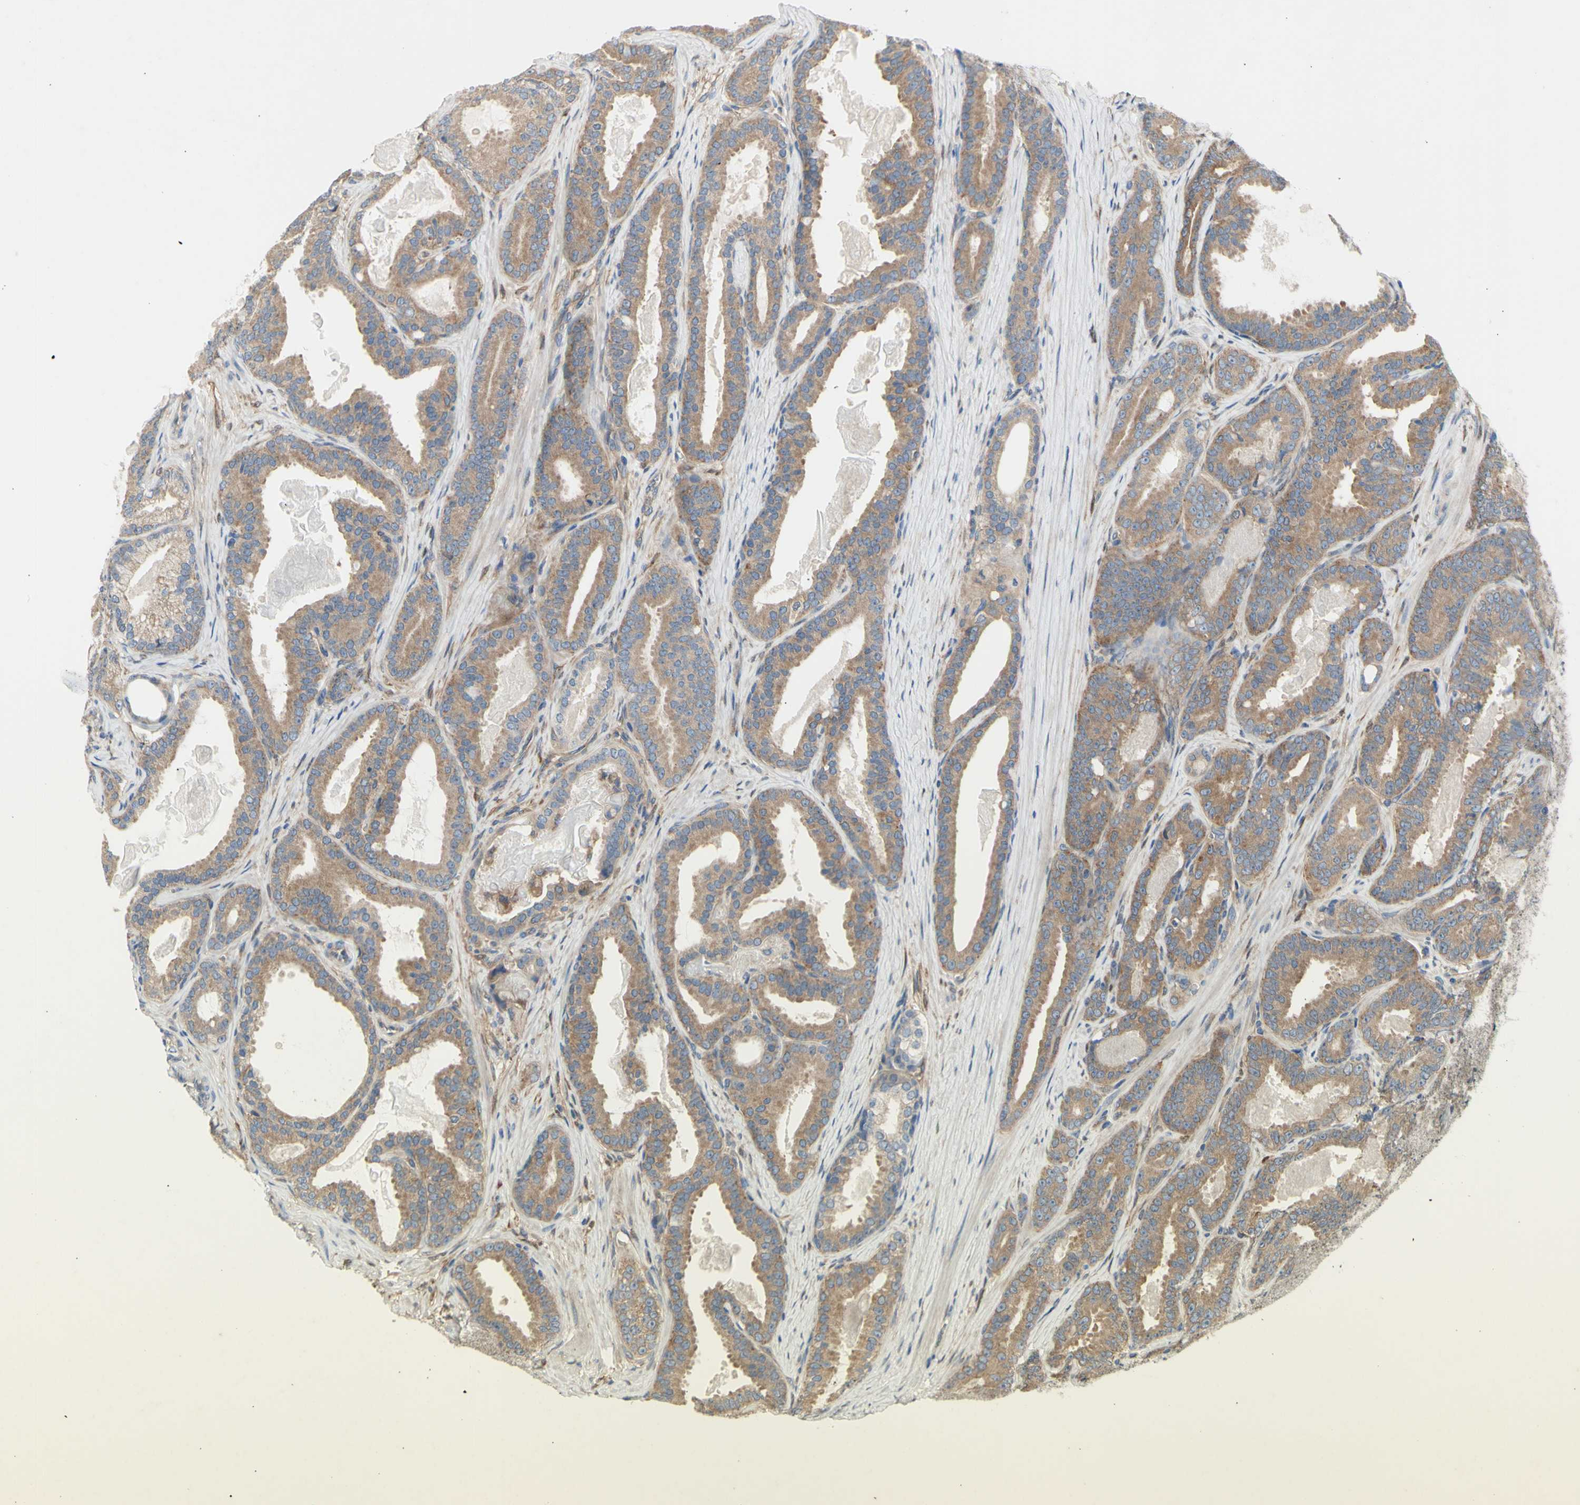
{"staining": {"intensity": "moderate", "quantity": ">75%", "location": "cytoplasmic/membranous"}, "tissue": "prostate cancer", "cell_type": "Tumor cells", "image_type": "cancer", "snomed": [{"axis": "morphology", "description": "Adenocarcinoma, High grade"}, {"axis": "topography", "description": "Prostate"}], "caption": "About >75% of tumor cells in human prostate cancer (adenocarcinoma (high-grade)) reveal moderate cytoplasmic/membranous protein expression as visualized by brown immunohistochemical staining.", "gene": "KLC1", "patient": {"sex": "male", "age": 60}}